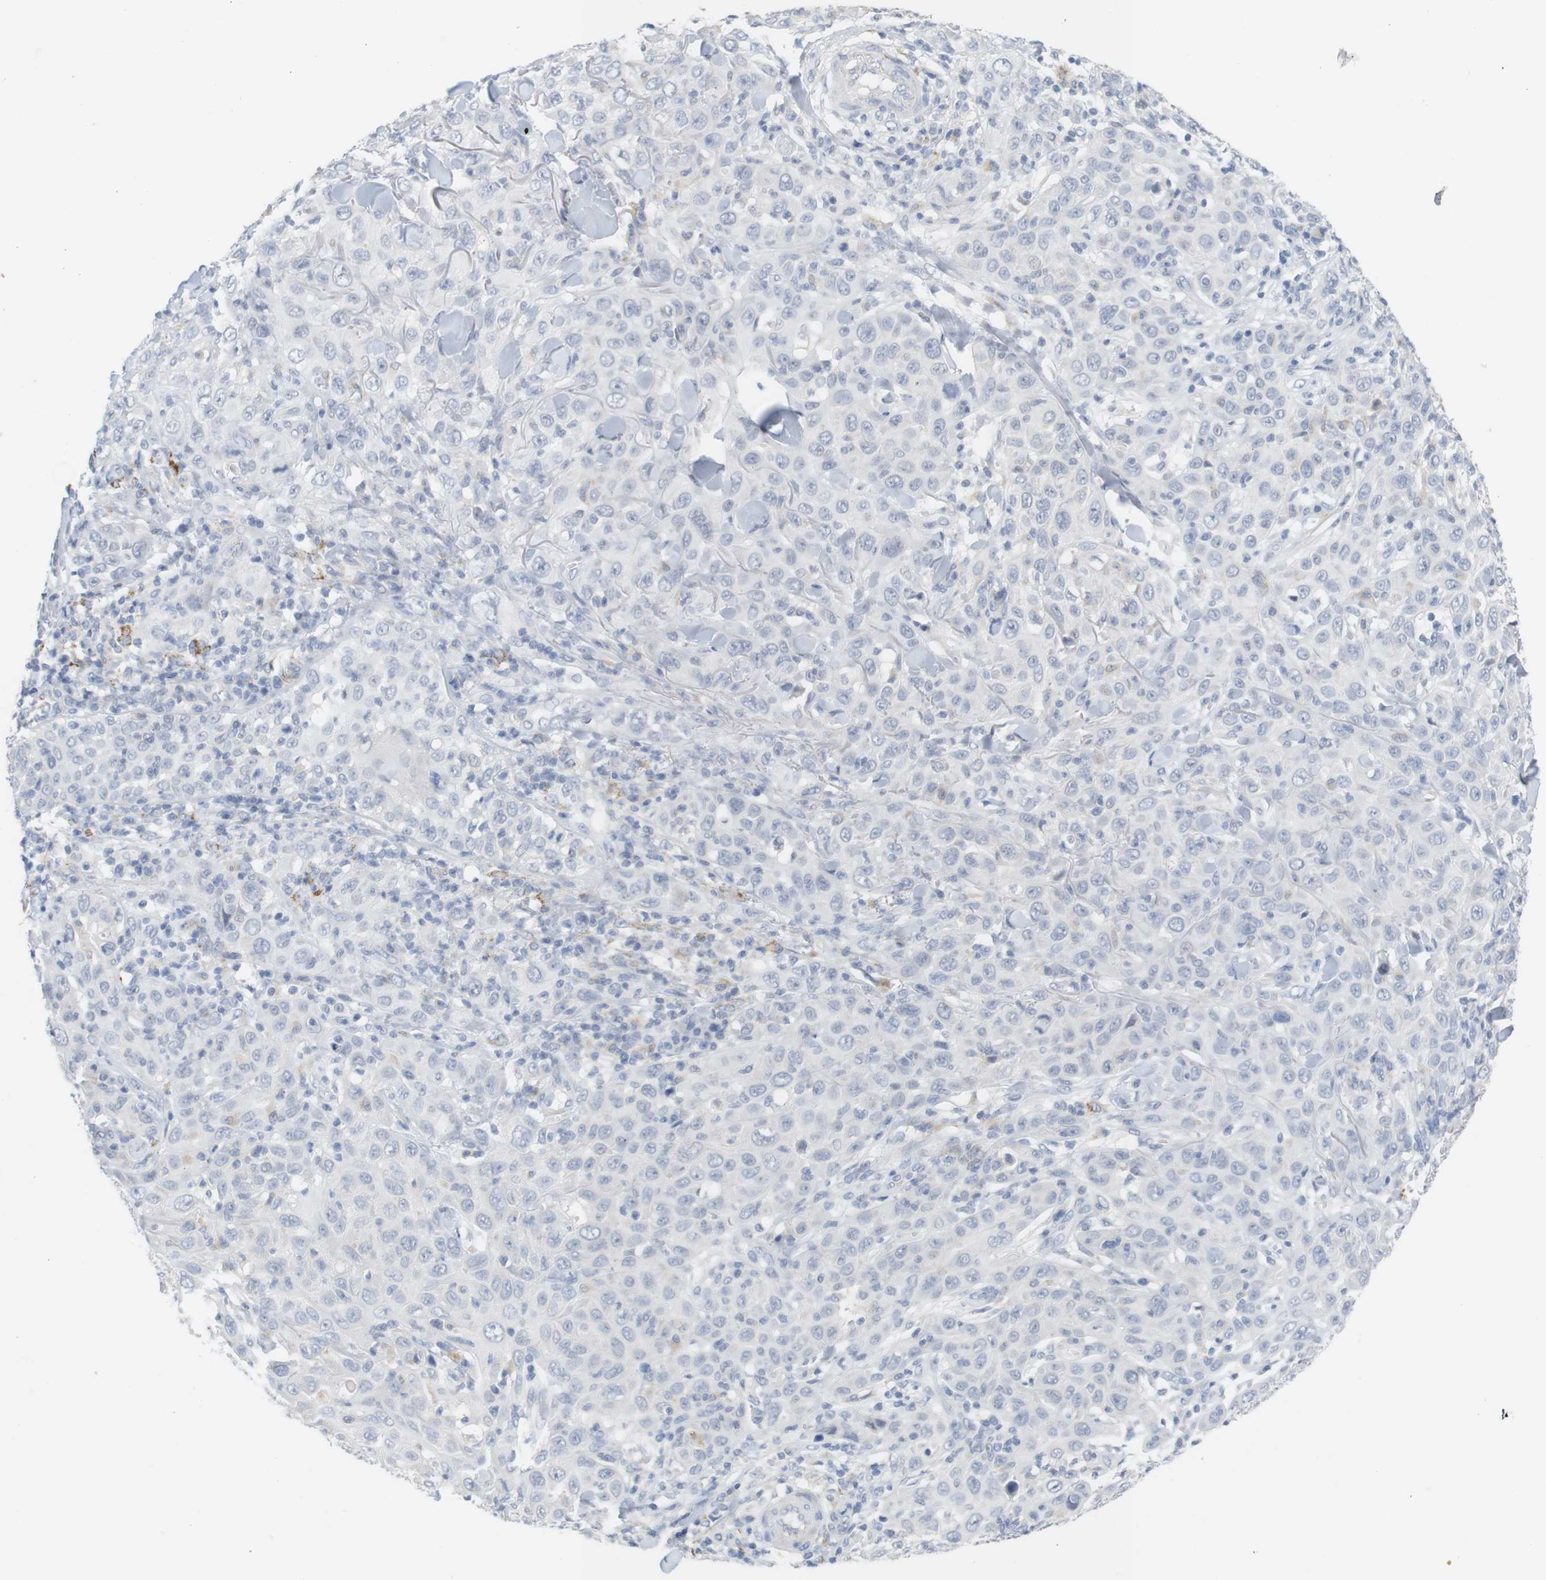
{"staining": {"intensity": "negative", "quantity": "none", "location": "none"}, "tissue": "skin cancer", "cell_type": "Tumor cells", "image_type": "cancer", "snomed": [{"axis": "morphology", "description": "Squamous cell carcinoma, NOS"}, {"axis": "topography", "description": "Skin"}], "caption": "High magnification brightfield microscopy of skin cancer (squamous cell carcinoma) stained with DAB (brown) and counterstained with hematoxylin (blue): tumor cells show no significant expression. (Brightfield microscopy of DAB IHC at high magnification).", "gene": "YIPF1", "patient": {"sex": "female", "age": 88}}